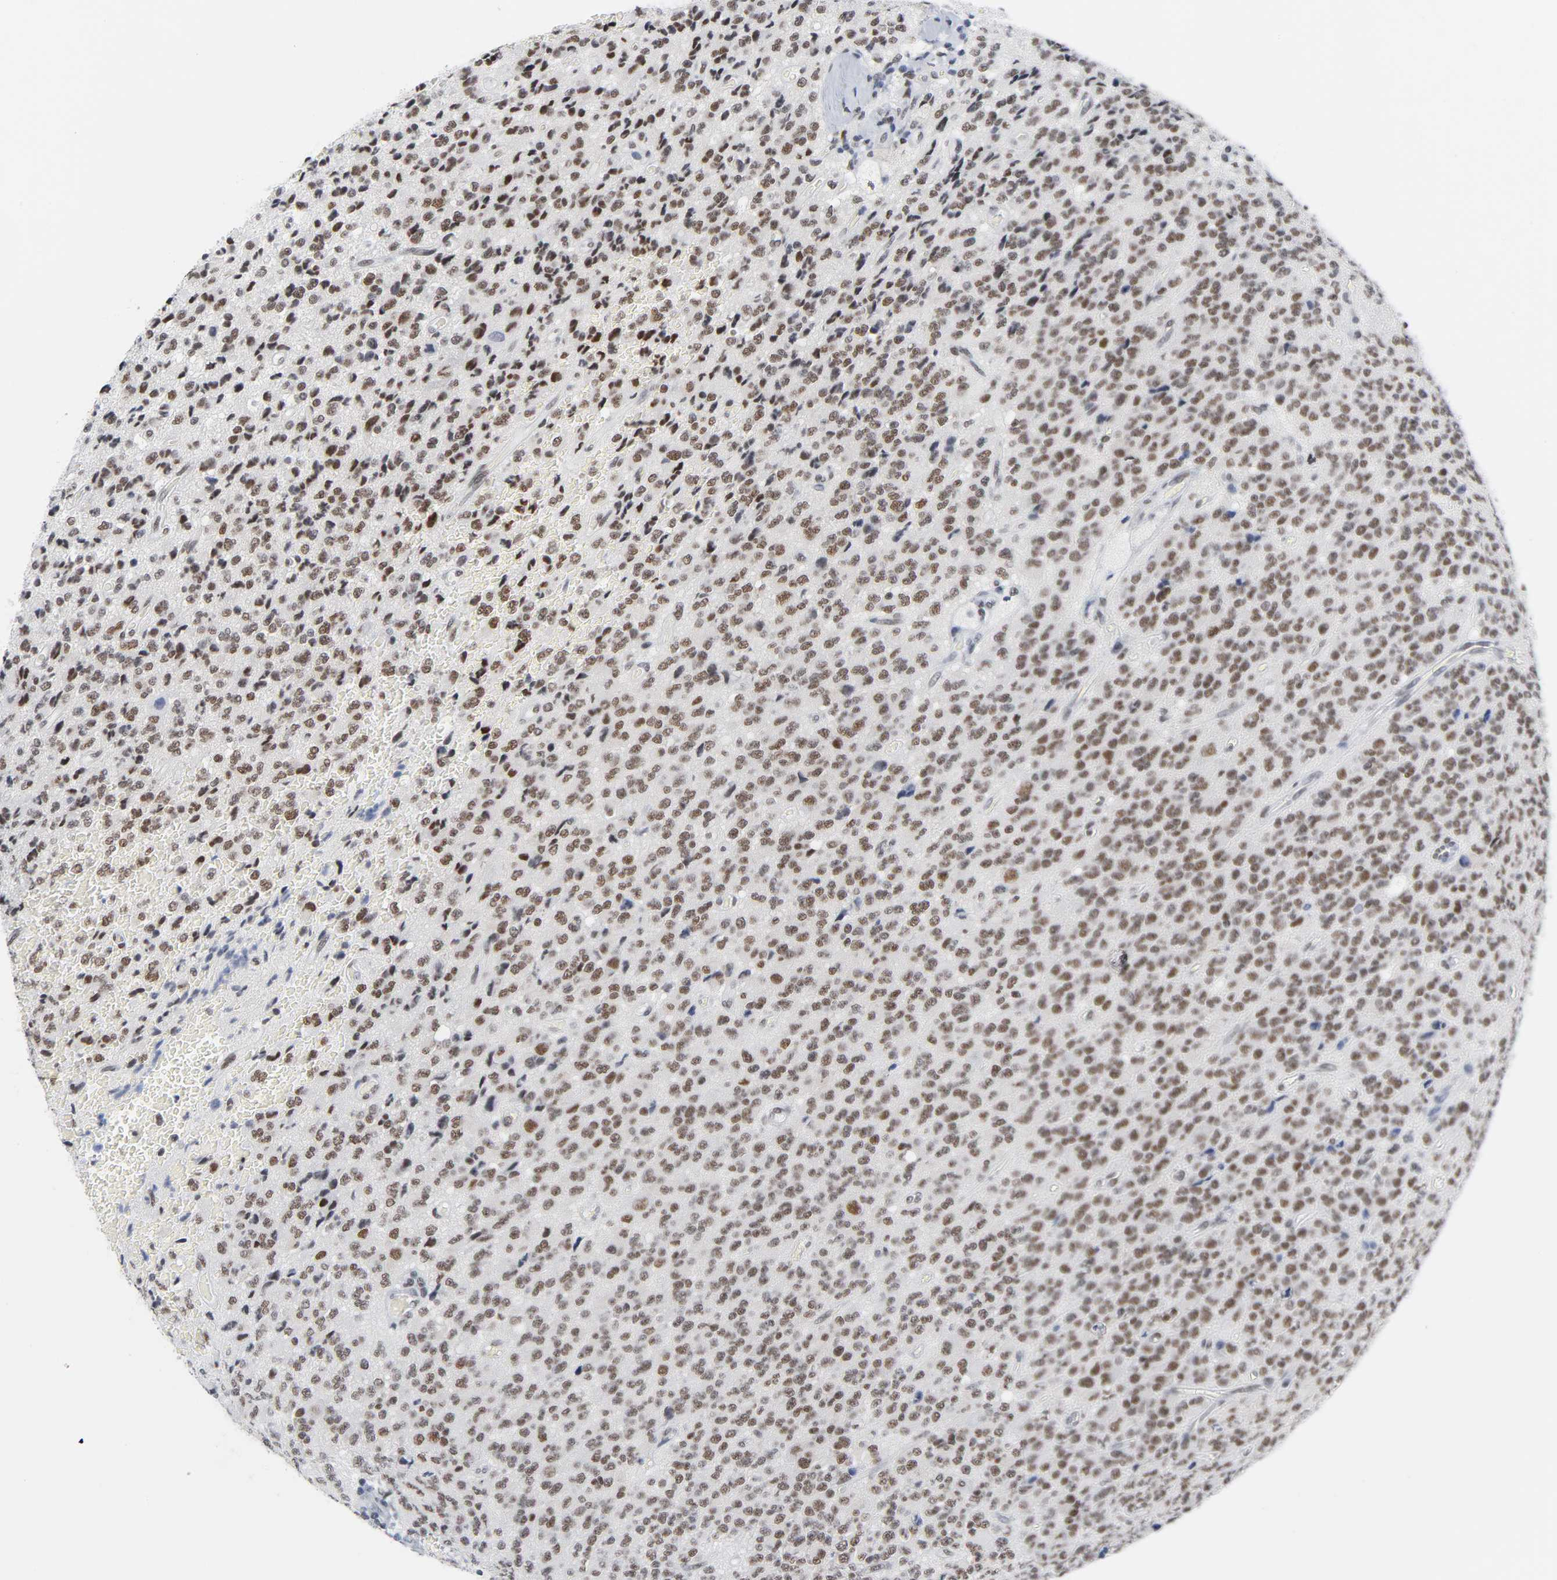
{"staining": {"intensity": "moderate", "quantity": ">75%", "location": "nuclear"}, "tissue": "glioma", "cell_type": "Tumor cells", "image_type": "cancer", "snomed": [{"axis": "morphology", "description": "Glioma, malignant, High grade"}, {"axis": "topography", "description": "pancreas cauda"}], "caption": "Immunohistochemical staining of glioma exhibits medium levels of moderate nuclear expression in about >75% of tumor cells.", "gene": "CSTF2", "patient": {"sex": "male", "age": 60}}